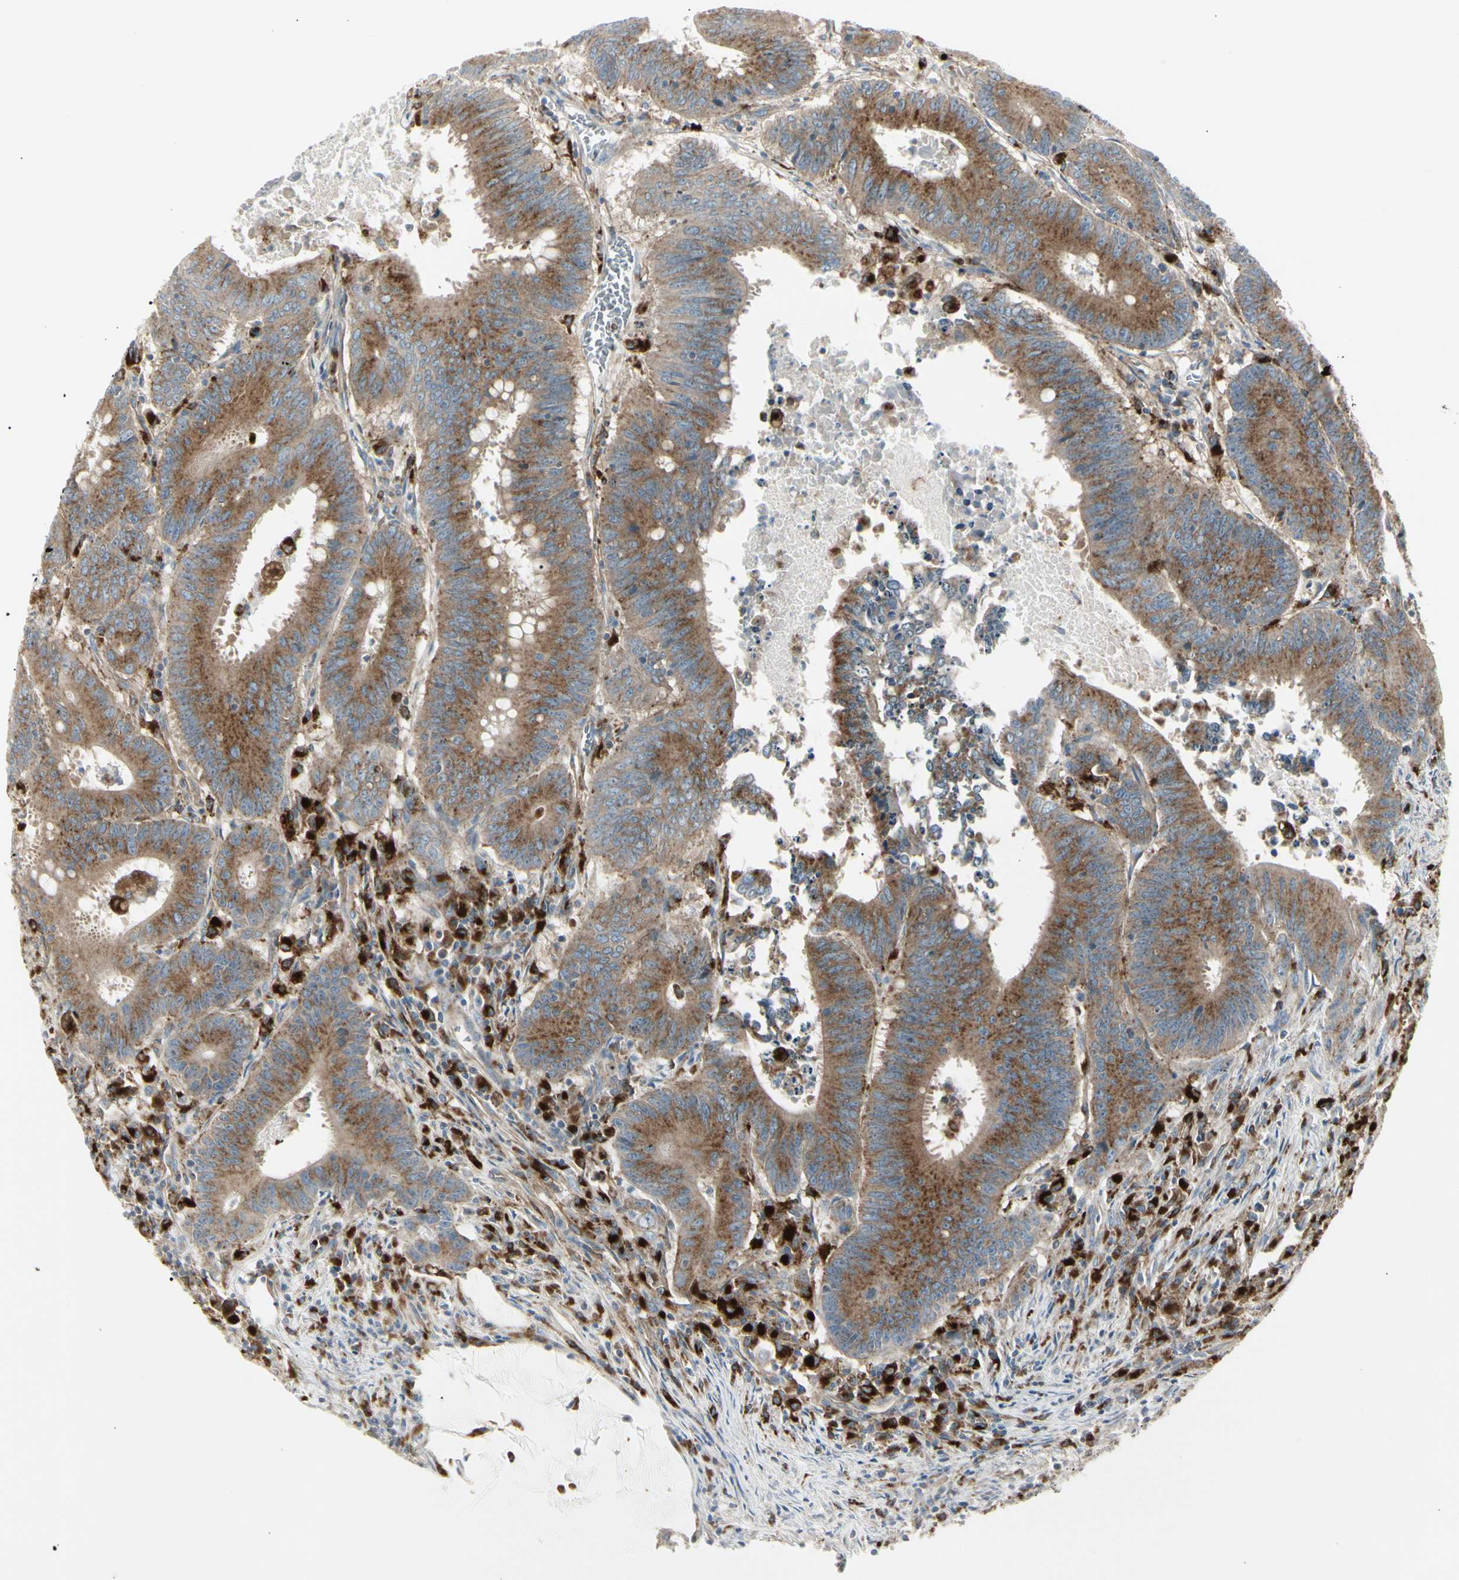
{"staining": {"intensity": "moderate", "quantity": ">75%", "location": "cytoplasmic/membranous"}, "tissue": "colorectal cancer", "cell_type": "Tumor cells", "image_type": "cancer", "snomed": [{"axis": "morphology", "description": "Adenocarcinoma, NOS"}, {"axis": "topography", "description": "Colon"}], "caption": "Tumor cells show medium levels of moderate cytoplasmic/membranous expression in approximately >75% of cells in human colorectal cancer (adenocarcinoma). (DAB = brown stain, brightfield microscopy at high magnification).", "gene": "ATP6V1B2", "patient": {"sex": "male", "age": 45}}